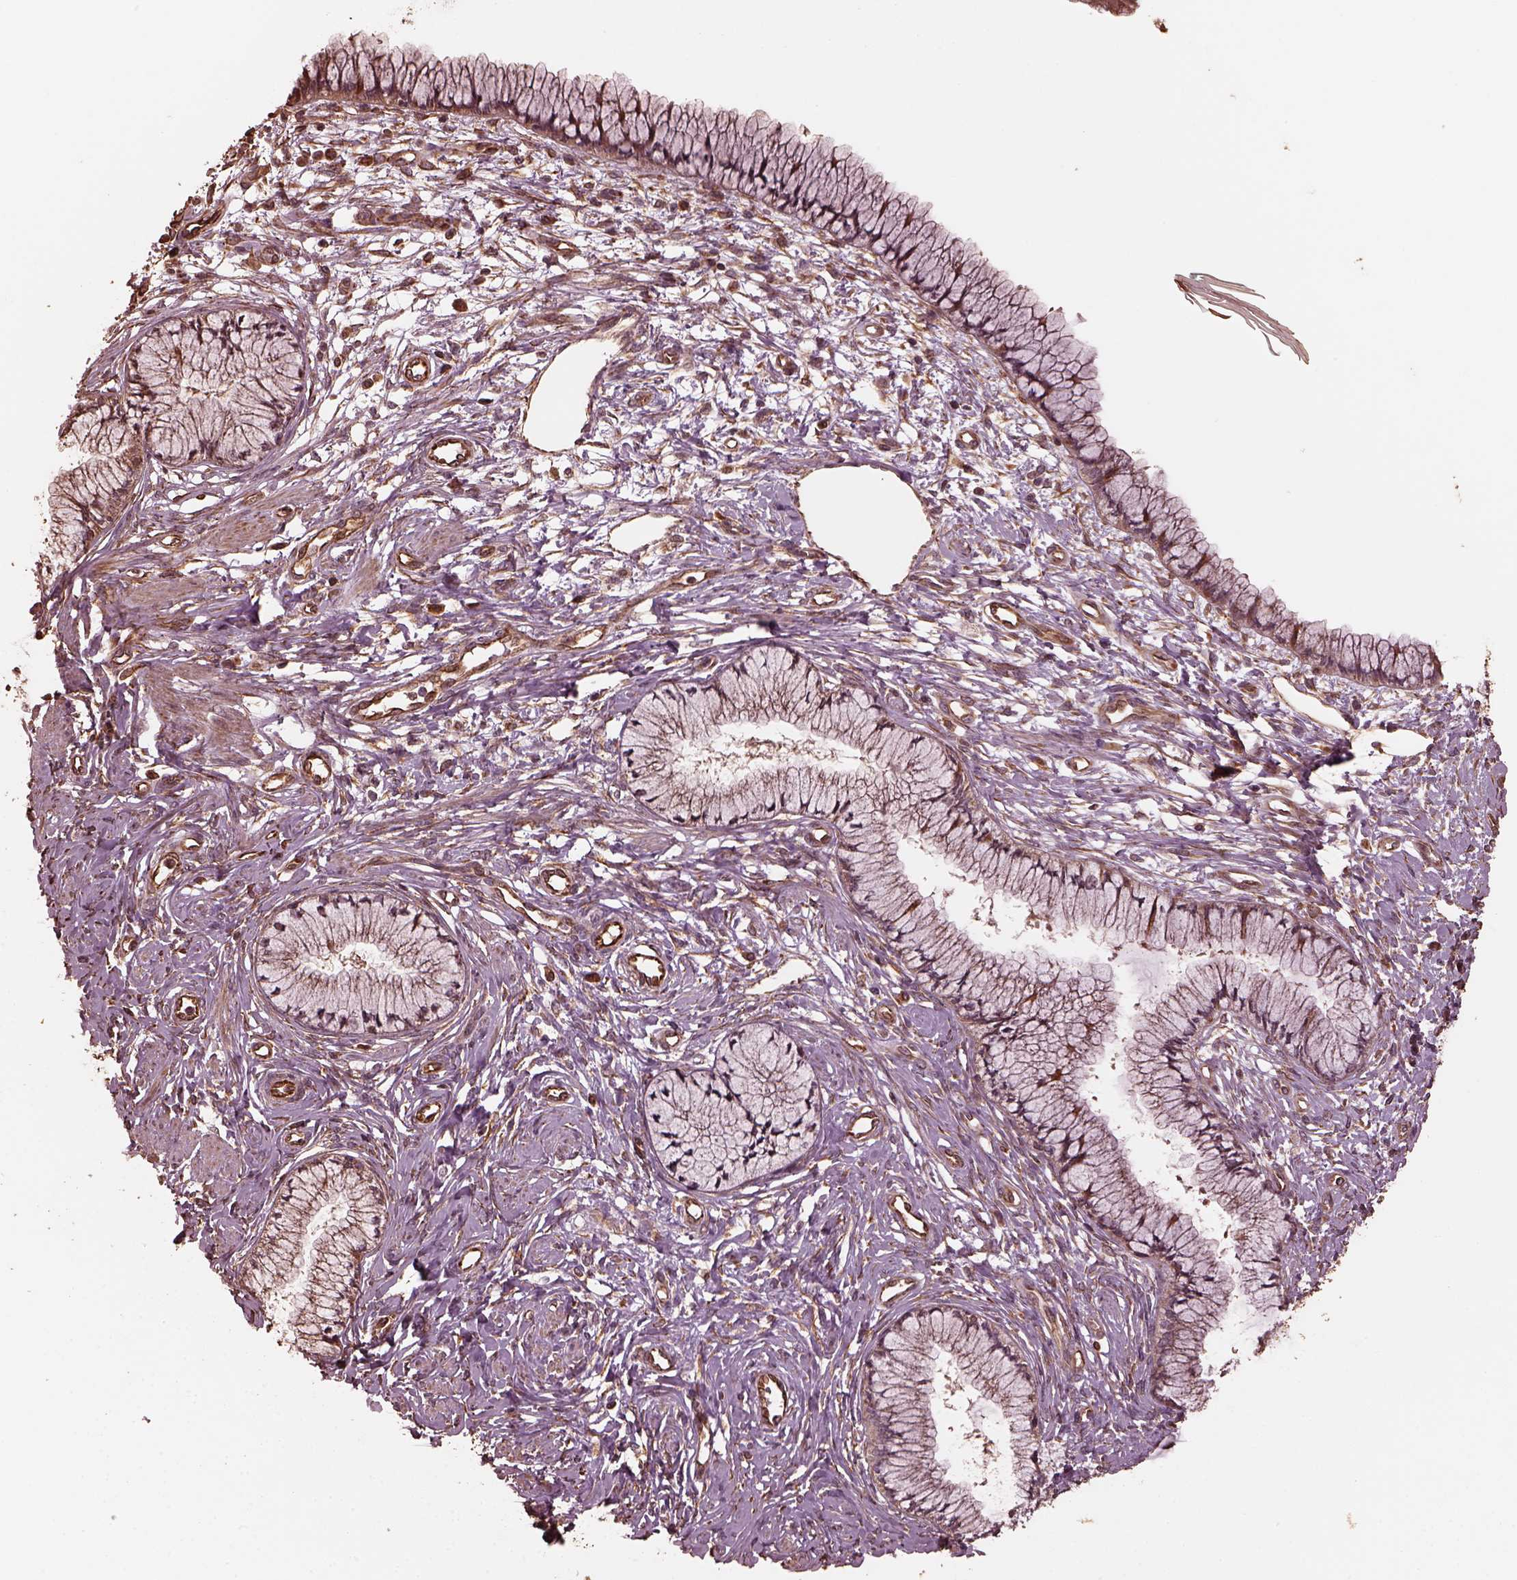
{"staining": {"intensity": "negative", "quantity": "none", "location": "none"}, "tissue": "cervix", "cell_type": "Glandular cells", "image_type": "normal", "snomed": [{"axis": "morphology", "description": "Normal tissue, NOS"}, {"axis": "topography", "description": "Cervix"}], "caption": "This is a photomicrograph of IHC staining of benign cervix, which shows no expression in glandular cells. (IHC, brightfield microscopy, high magnification).", "gene": "GTPBP1", "patient": {"sex": "female", "age": 37}}